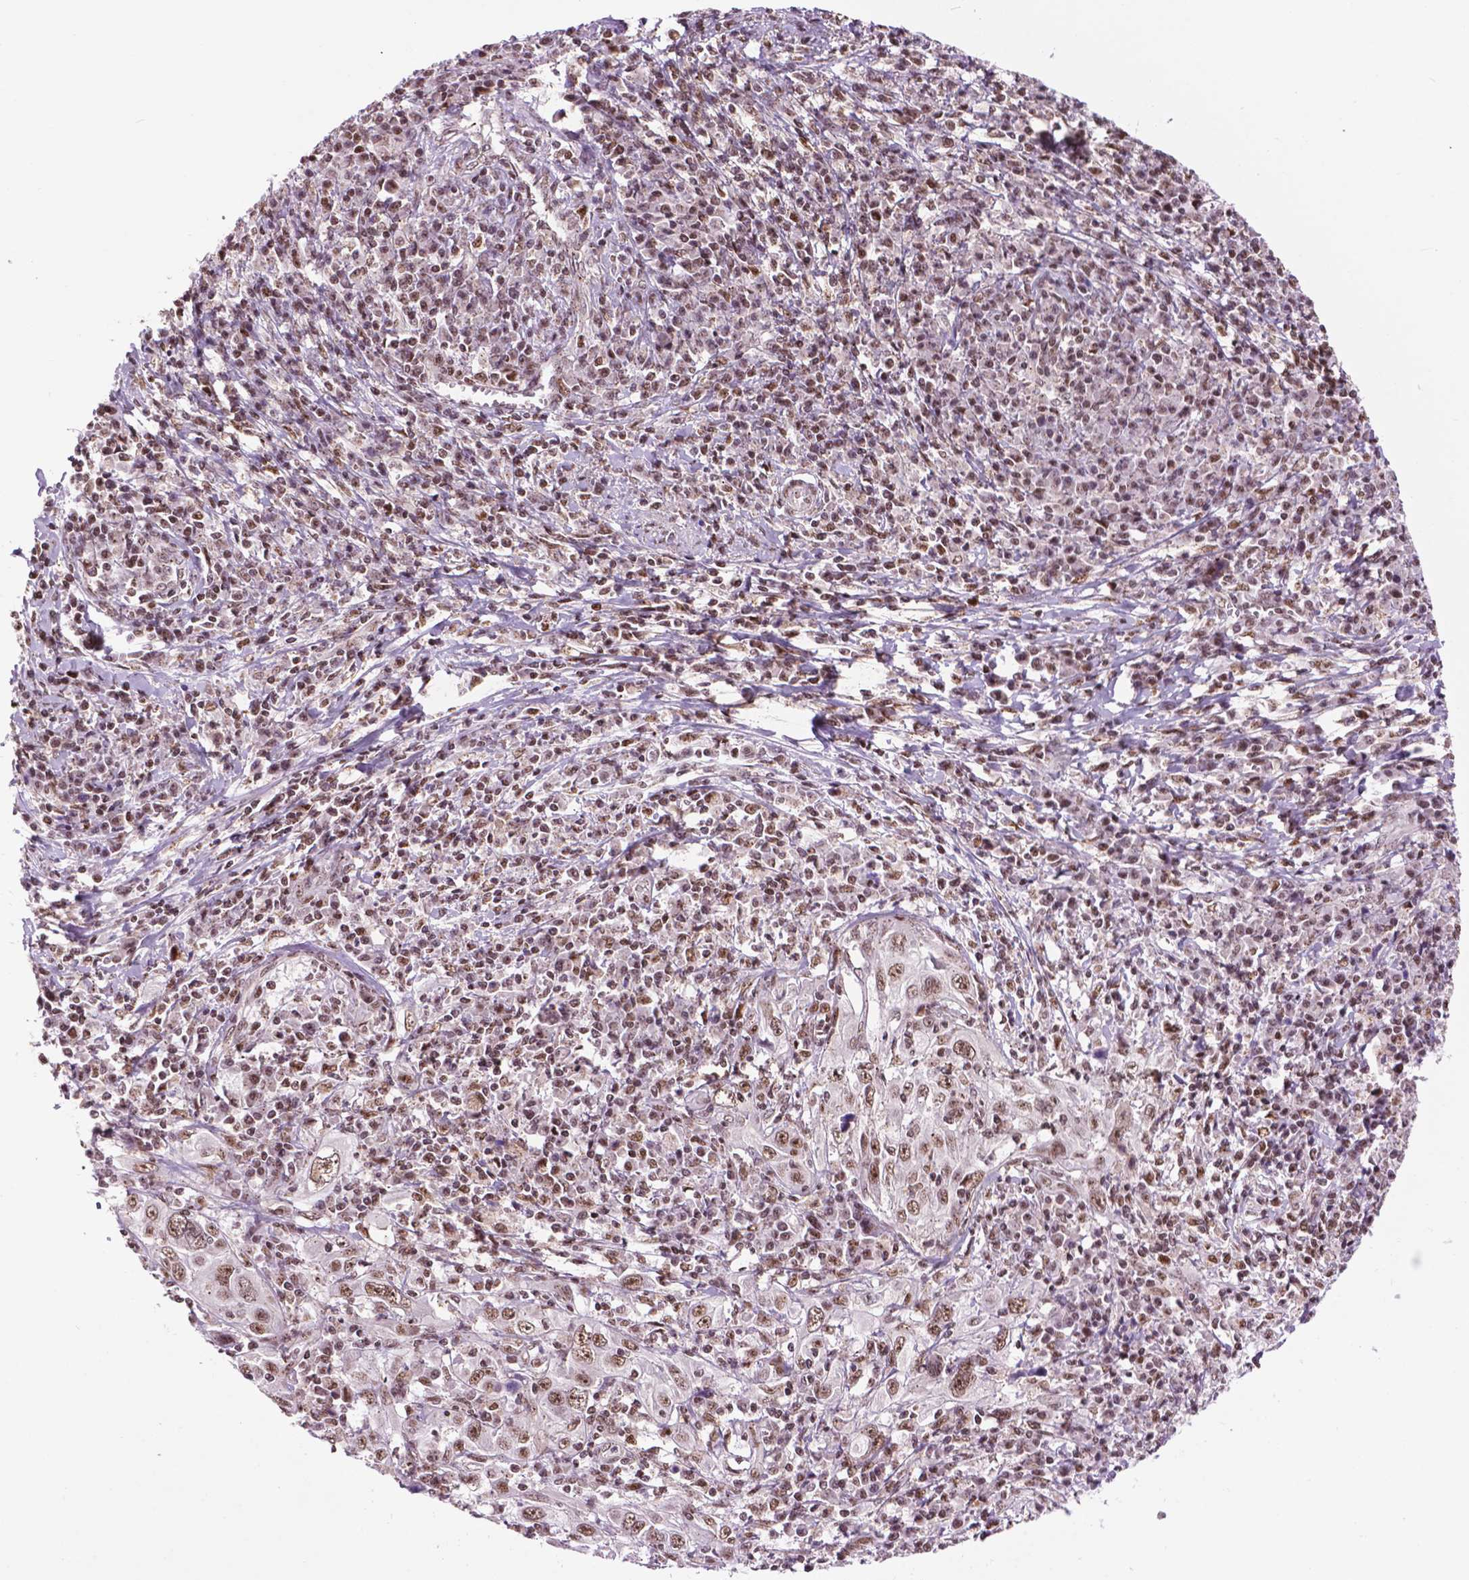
{"staining": {"intensity": "moderate", "quantity": ">75%", "location": "nuclear"}, "tissue": "cervical cancer", "cell_type": "Tumor cells", "image_type": "cancer", "snomed": [{"axis": "morphology", "description": "Squamous cell carcinoma, NOS"}, {"axis": "topography", "description": "Cervix"}], "caption": "Cervical cancer tissue demonstrates moderate nuclear expression in about >75% of tumor cells", "gene": "EAF1", "patient": {"sex": "female", "age": 46}}